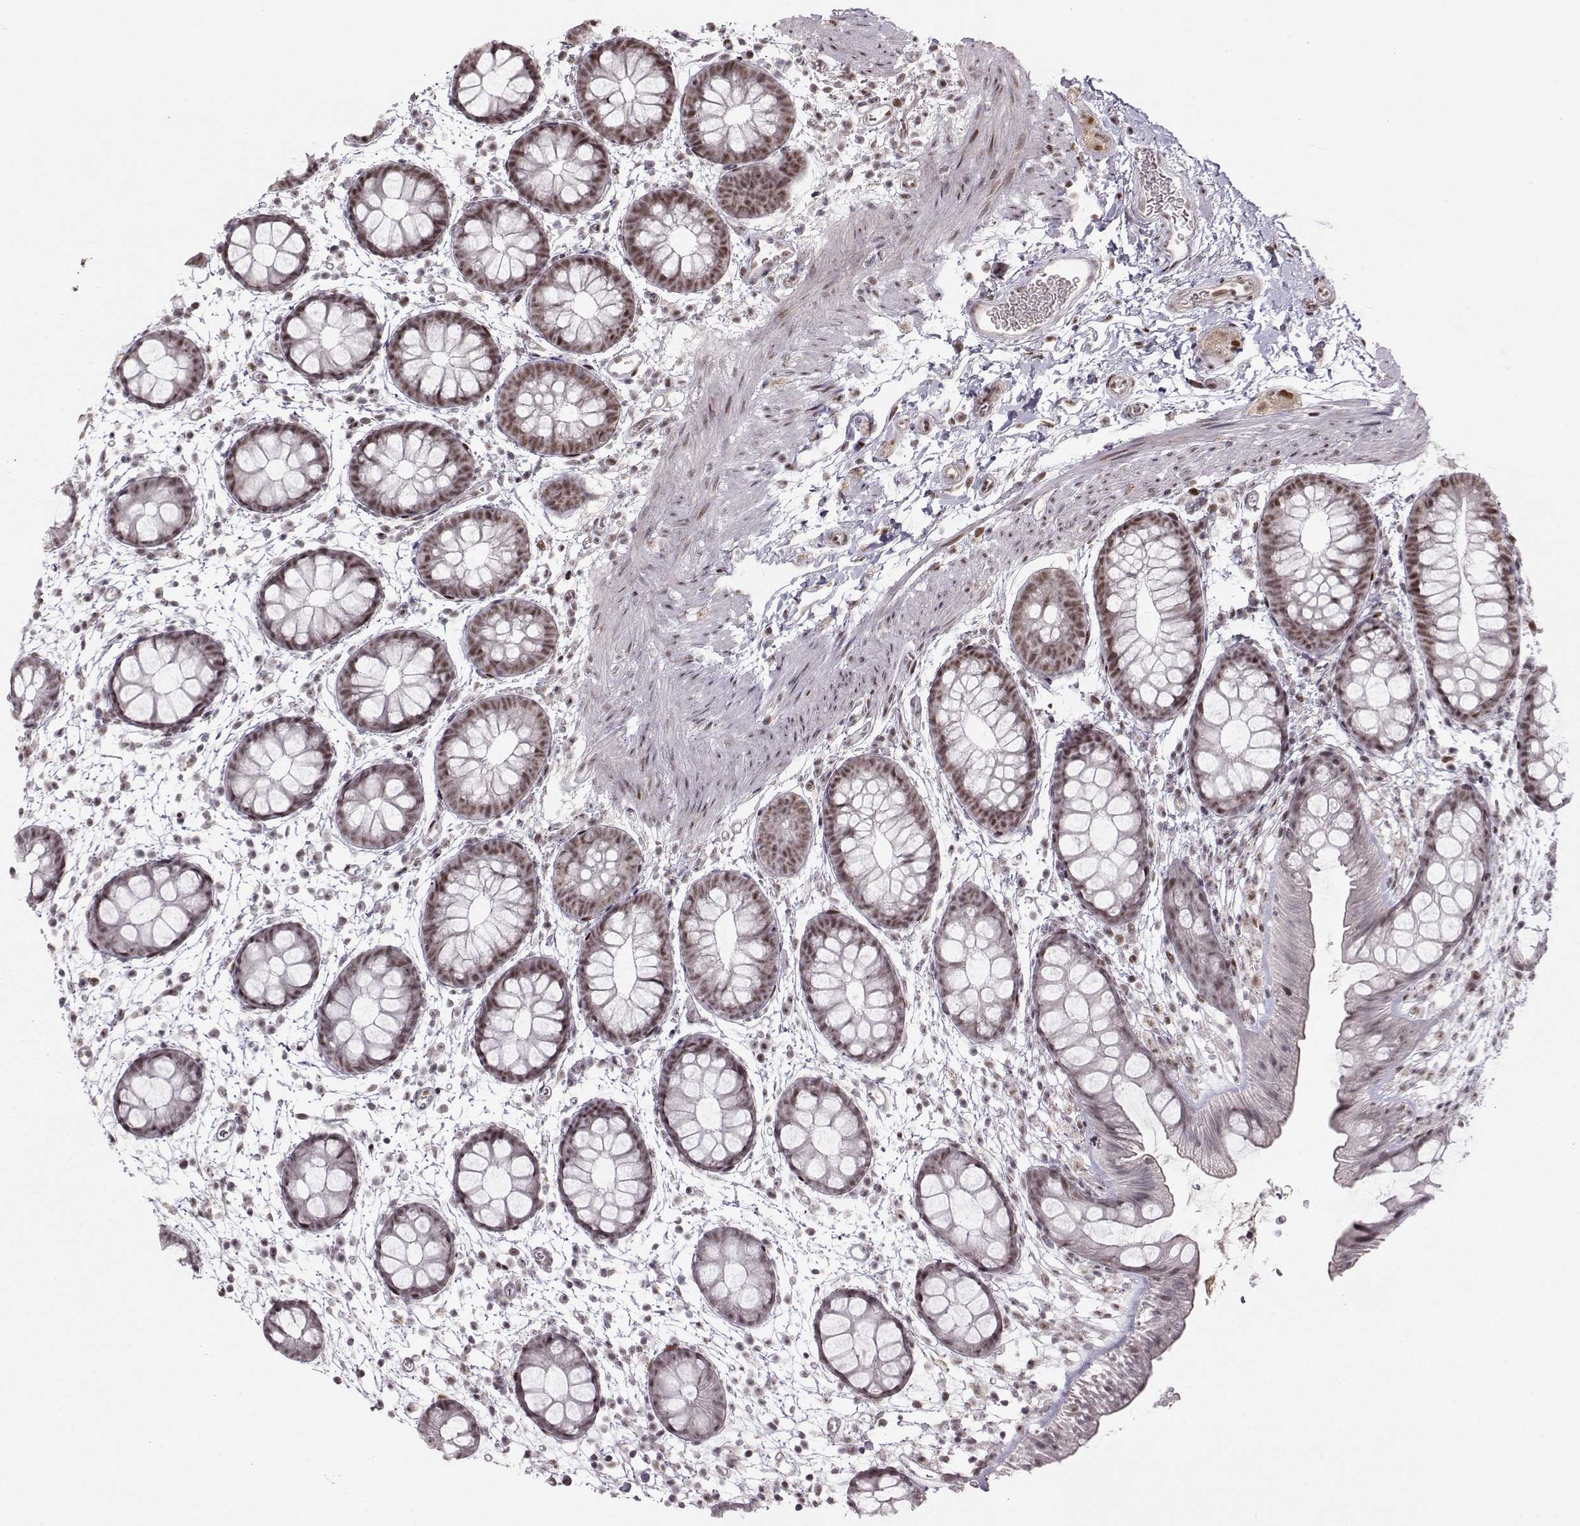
{"staining": {"intensity": "strong", "quantity": "25%-75%", "location": "nuclear"}, "tissue": "rectum", "cell_type": "Glandular cells", "image_type": "normal", "snomed": [{"axis": "morphology", "description": "Normal tissue, NOS"}, {"axis": "topography", "description": "Rectum"}], "caption": "Rectum stained with a protein marker shows strong staining in glandular cells.", "gene": "SNAPC2", "patient": {"sex": "male", "age": 57}}